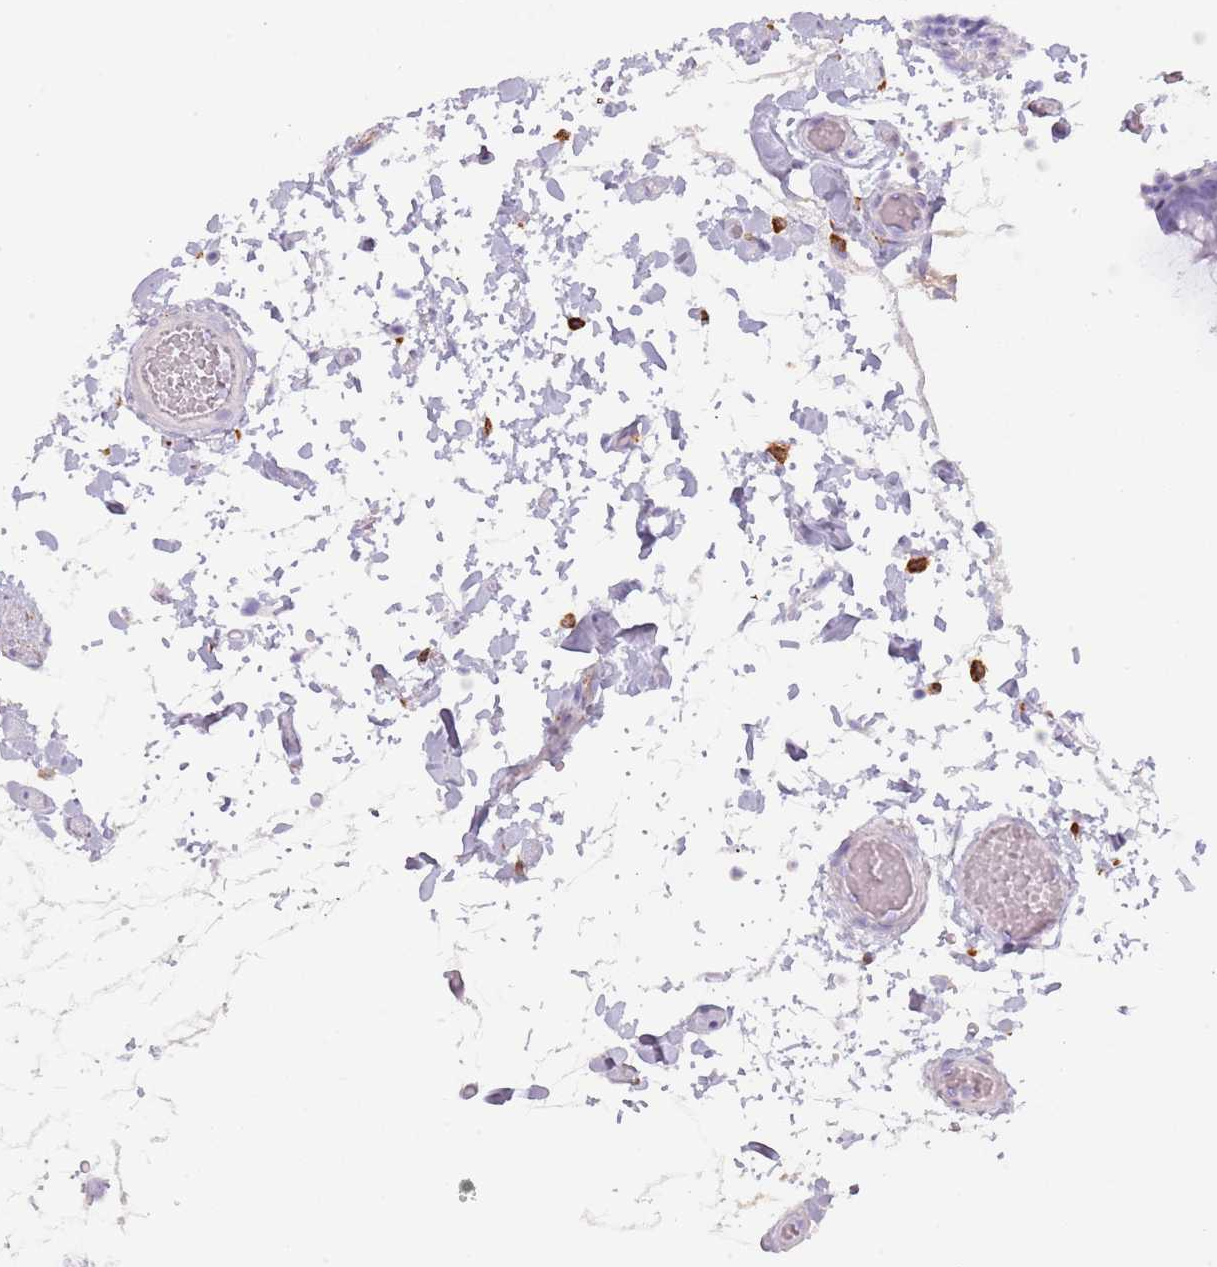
{"staining": {"intensity": "negative", "quantity": "none", "location": "none"}, "tissue": "colon", "cell_type": "Endothelial cells", "image_type": "normal", "snomed": [{"axis": "morphology", "description": "Normal tissue, NOS"}, {"axis": "topography", "description": "Colon"}], "caption": "Colon was stained to show a protein in brown. There is no significant positivity in endothelial cells. (Brightfield microscopy of DAB (3,3'-diaminobenzidine) IHC at high magnification).", "gene": "COLEC12", "patient": {"sex": "male", "age": 84}}